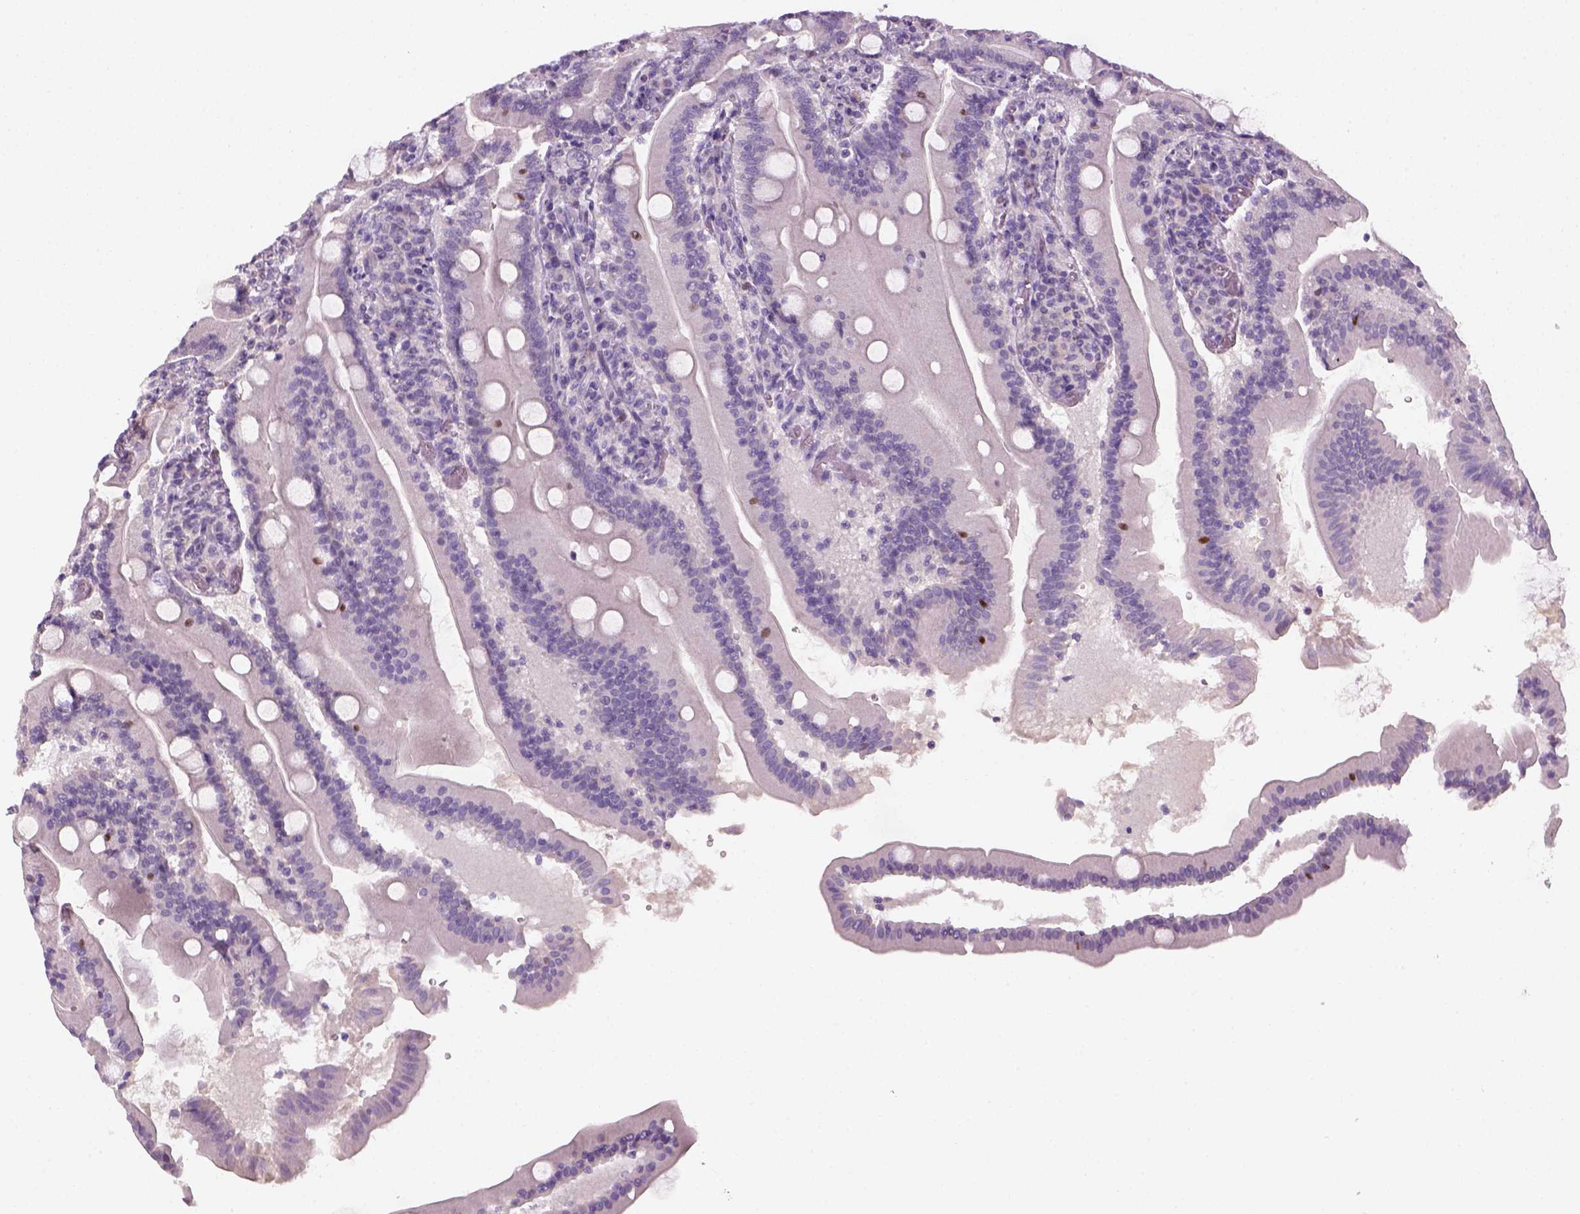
{"staining": {"intensity": "negative", "quantity": "none", "location": "none"}, "tissue": "small intestine", "cell_type": "Glandular cells", "image_type": "normal", "snomed": [{"axis": "morphology", "description": "Normal tissue, NOS"}, {"axis": "topography", "description": "Small intestine"}], "caption": "Protein analysis of benign small intestine shows no significant staining in glandular cells.", "gene": "GFI1B", "patient": {"sex": "male", "age": 37}}